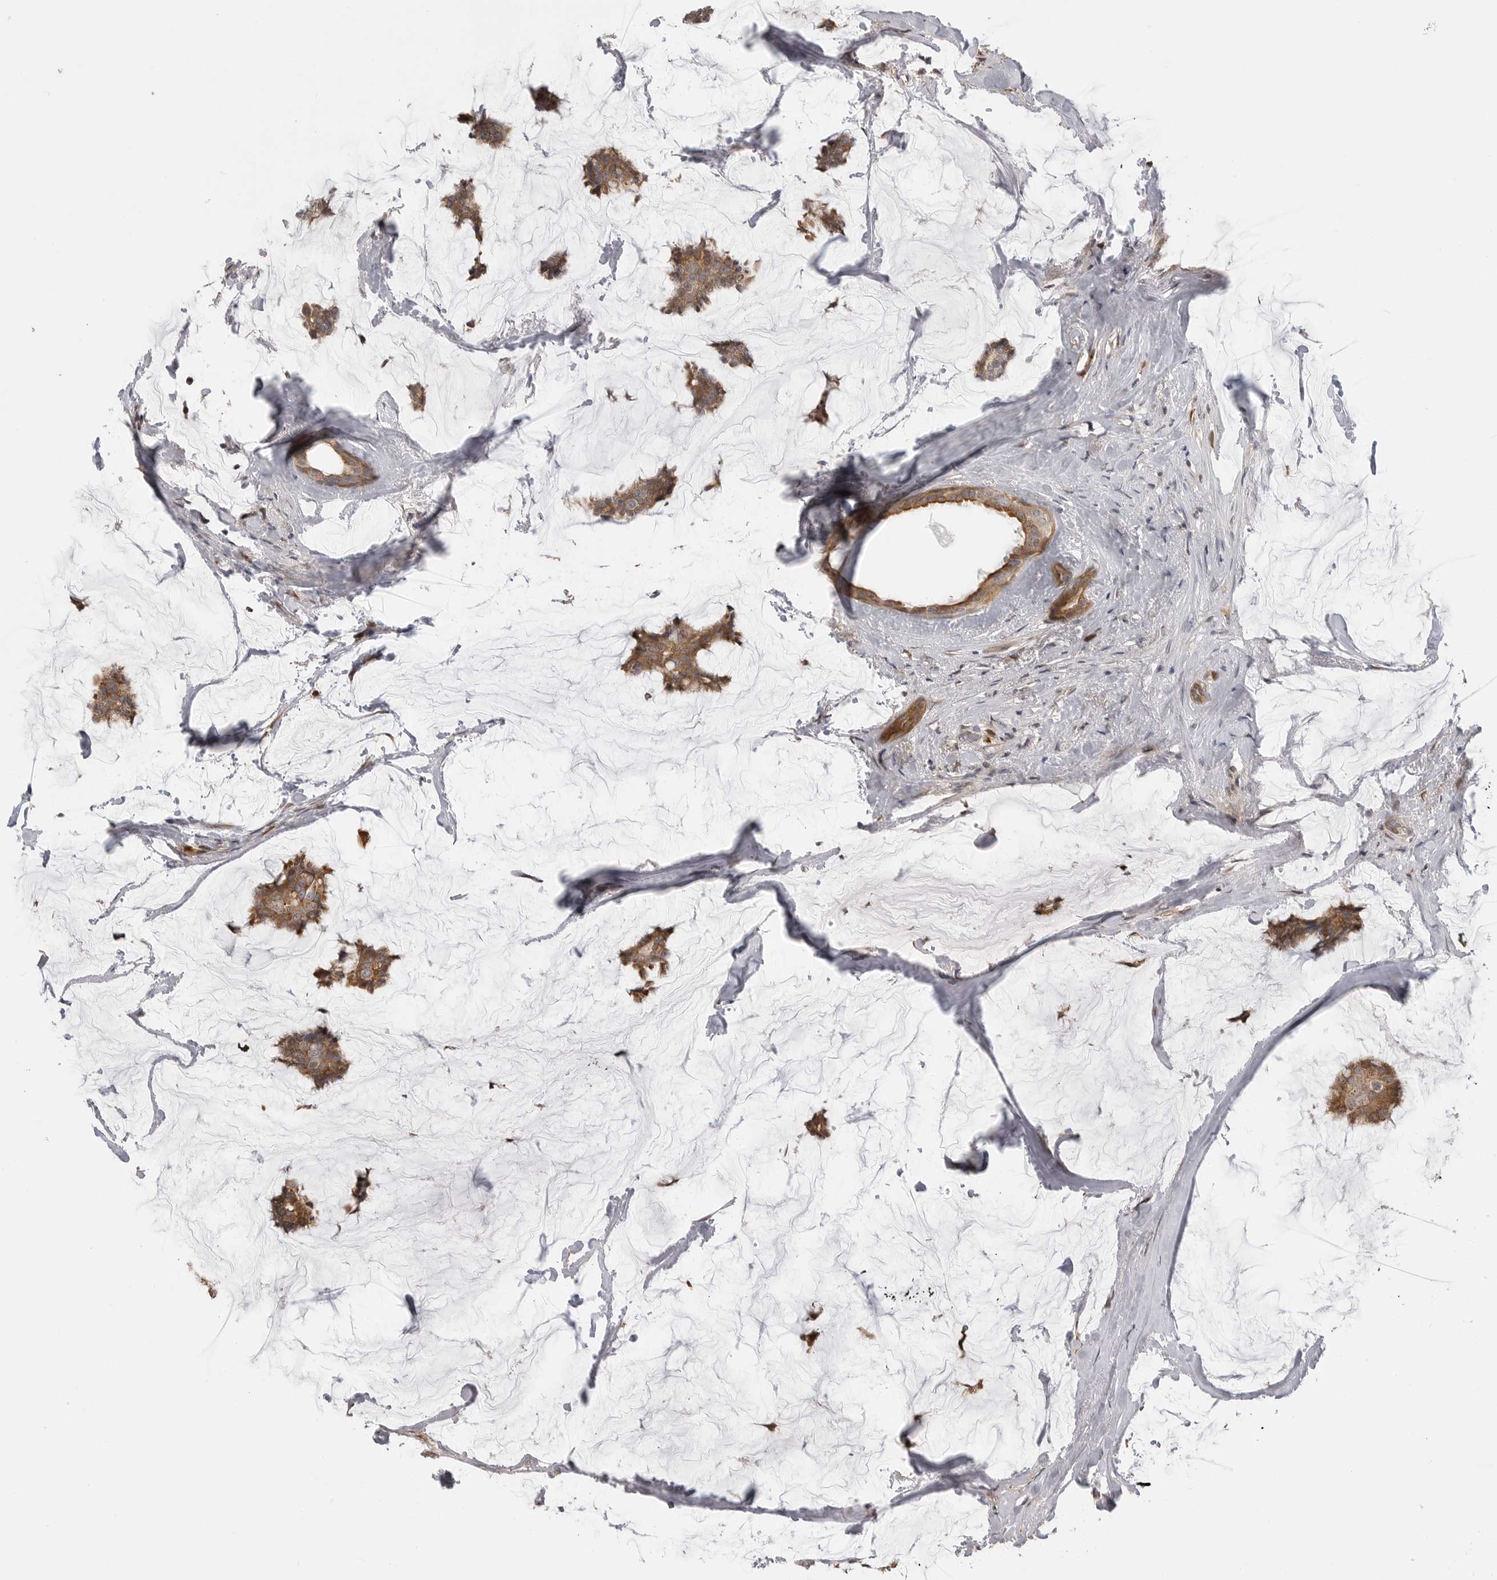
{"staining": {"intensity": "moderate", "quantity": ">75%", "location": "cytoplasmic/membranous"}, "tissue": "breast cancer", "cell_type": "Tumor cells", "image_type": "cancer", "snomed": [{"axis": "morphology", "description": "Duct carcinoma"}, {"axis": "topography", "description": "Breast"}], "caption": "An immunohistochemistry micrograph of neoplastic tissue is shown. Protein staining in brown highlights moderate cytoplasmic/membranous positivity in invasive ductal carcinoma (breast) within tumor cells. (IHC, brightfield microscopy, high magnification).", "gene": "IDO1", "patient": {"sex": "female", "age": 93}}